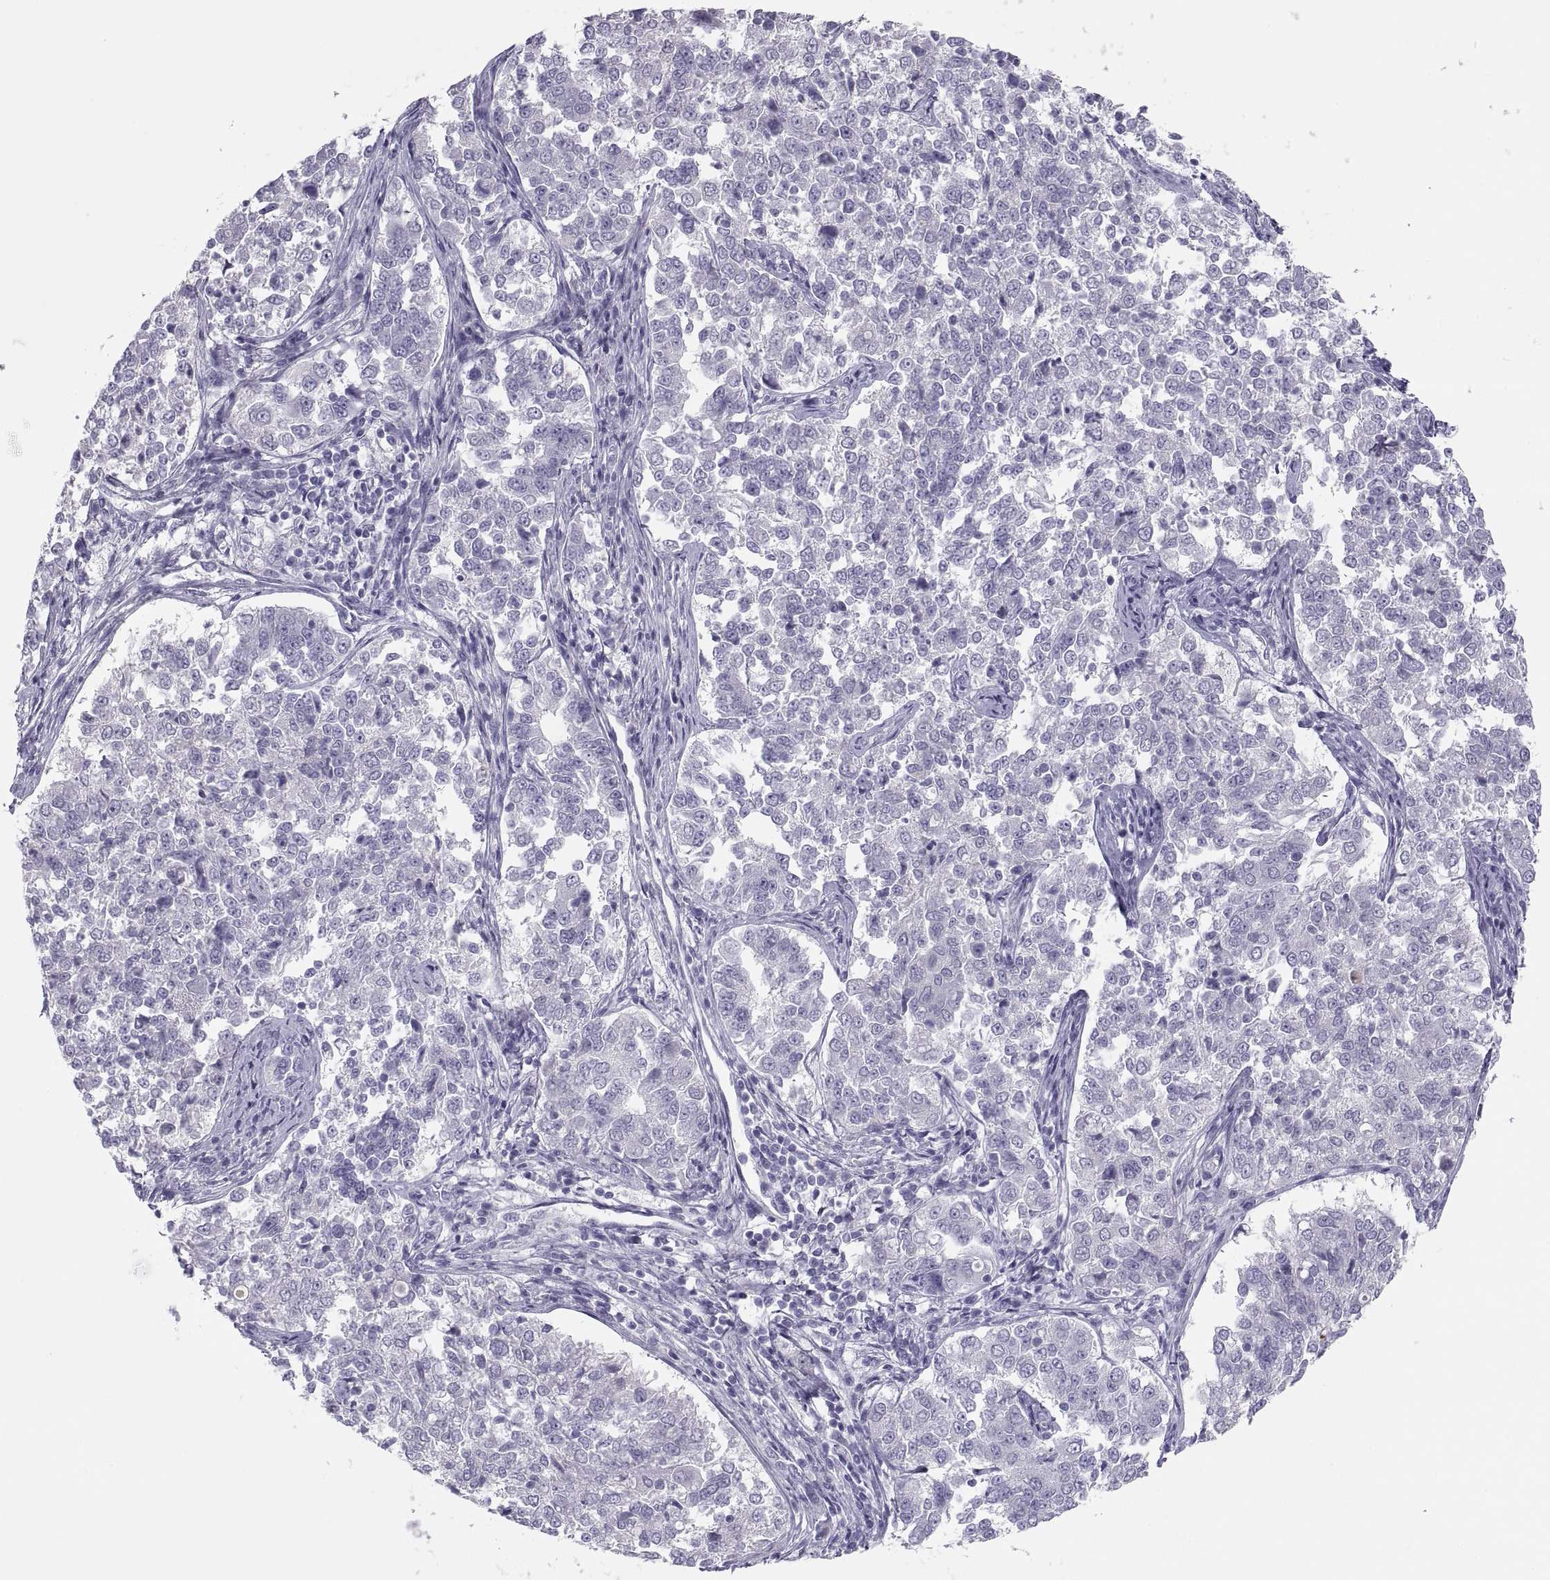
{"staining": {"intensity": "negative", "quantity": "none", "location": "none"}, "tissue": "endometrial cancer", "cell_type": "Tumor cells", "image_type": "cancer", "snomed": [{"axis": "morphology", "description": "Adenocarcinoma, NOS"}, {"axis": "topography", "description": "Endometrium"}], "caption": "IHC micrograph of neoplastic tissue: adenocarcinoma (endometrial) stained with DAB (3,3'-diaminobenzidine) shows no significant protein staining in tumor cells. (DAB immunohistochemistry, high magnification).", "gene": "MAGEB2", "patient": {"sex": "female", "age": 43}}